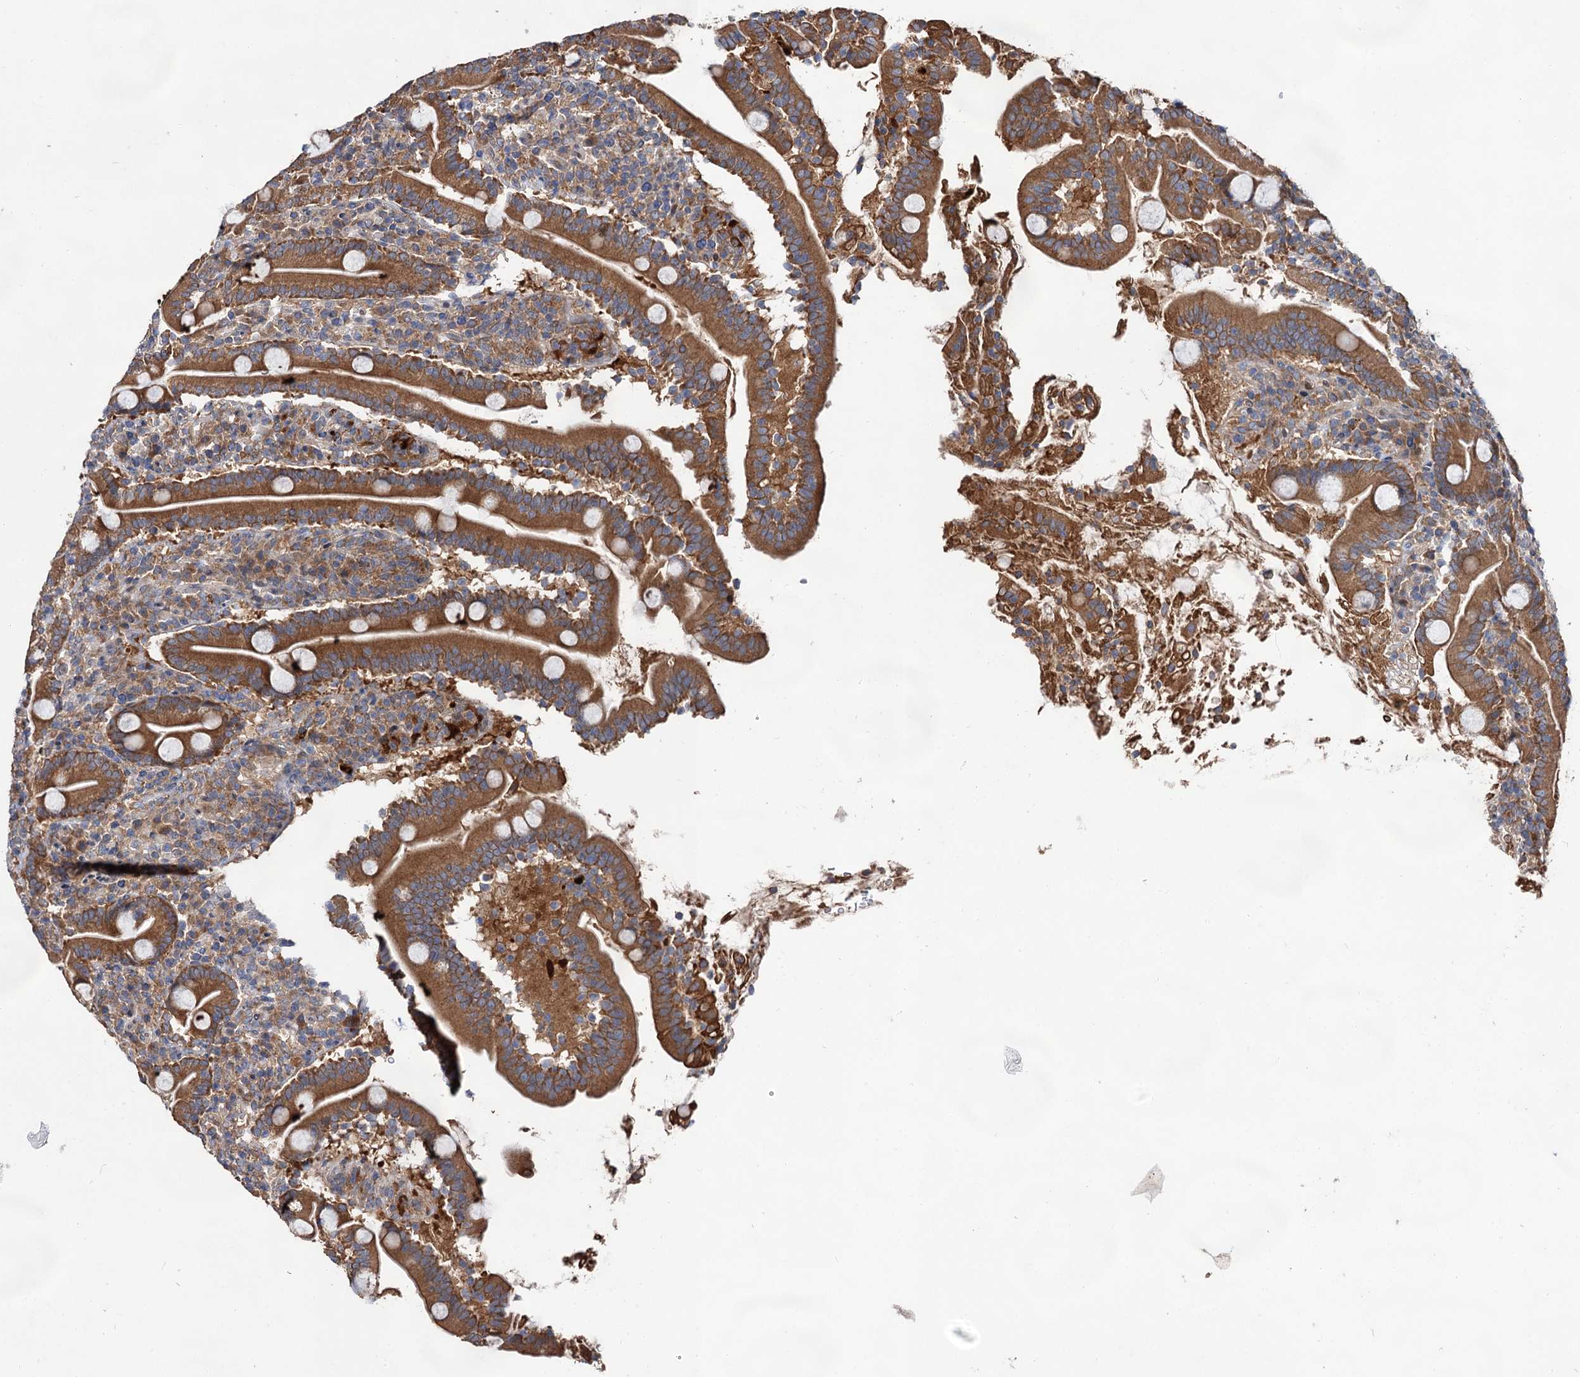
{"staining": {"intensity": "moderate", "quantity": ">75%", "location": "cytoplasmic/membranous"}, "tissue": "duodenum", "cell_type": "Glandular cells", "image_type": "normal", "snomed": [{"axis": "morphology", "description": "Normal tissue, NOS"}, {"axis": "topography", "description": "Duodenum"}], "caption": "A medium amount of moderate cytoplasmic/membranous expression is appreciated in approximately >75% of glandular cells in unremarkable duodenum. Using DAB (3,3'-diaminobenzidine) (brown) and hematoxylin (blue) stains, captured at high magnification using brightfield microscopy.", "gene": "NAA25", "patient": {"sex": "male", "age": 35}}